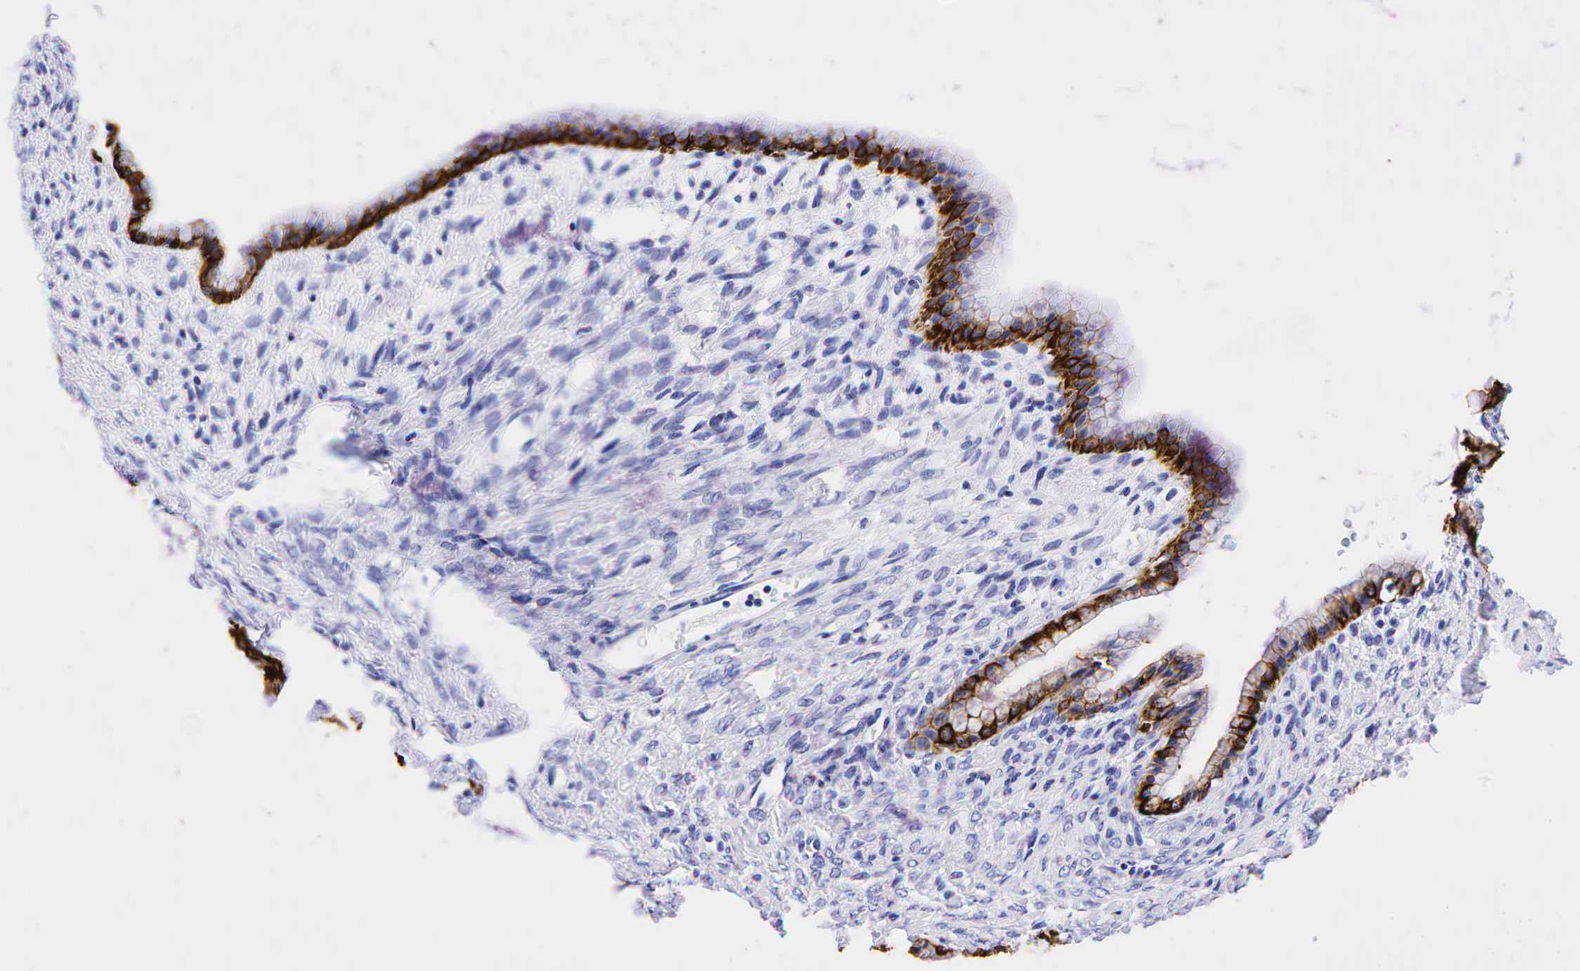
{"staining": {"intensity": "strong", "quantity": ">75%", "location": "cytoplasmic/membranous"}, "tissue": "ovarian cancer", "cell_type": "Tumor cells", "image_type": "cancer", "snomed": [{"axis": "morphology", "description": "Cystadenocarcinoma, mucinous, NOS"}, {"axis": "topography", "description": "Ovary"}], "caption": "IHC of human ovarian cancer demonstrates high levels of strong cytoplasmic/membranous positivity in about >75% of tumor cells. (Stains: DAB in brown, nuclei in blue, Microscopy: brightfield microscopy at high magnification).", "gene": "KRT19", "patient": {"sex": "female", "age": 25}}